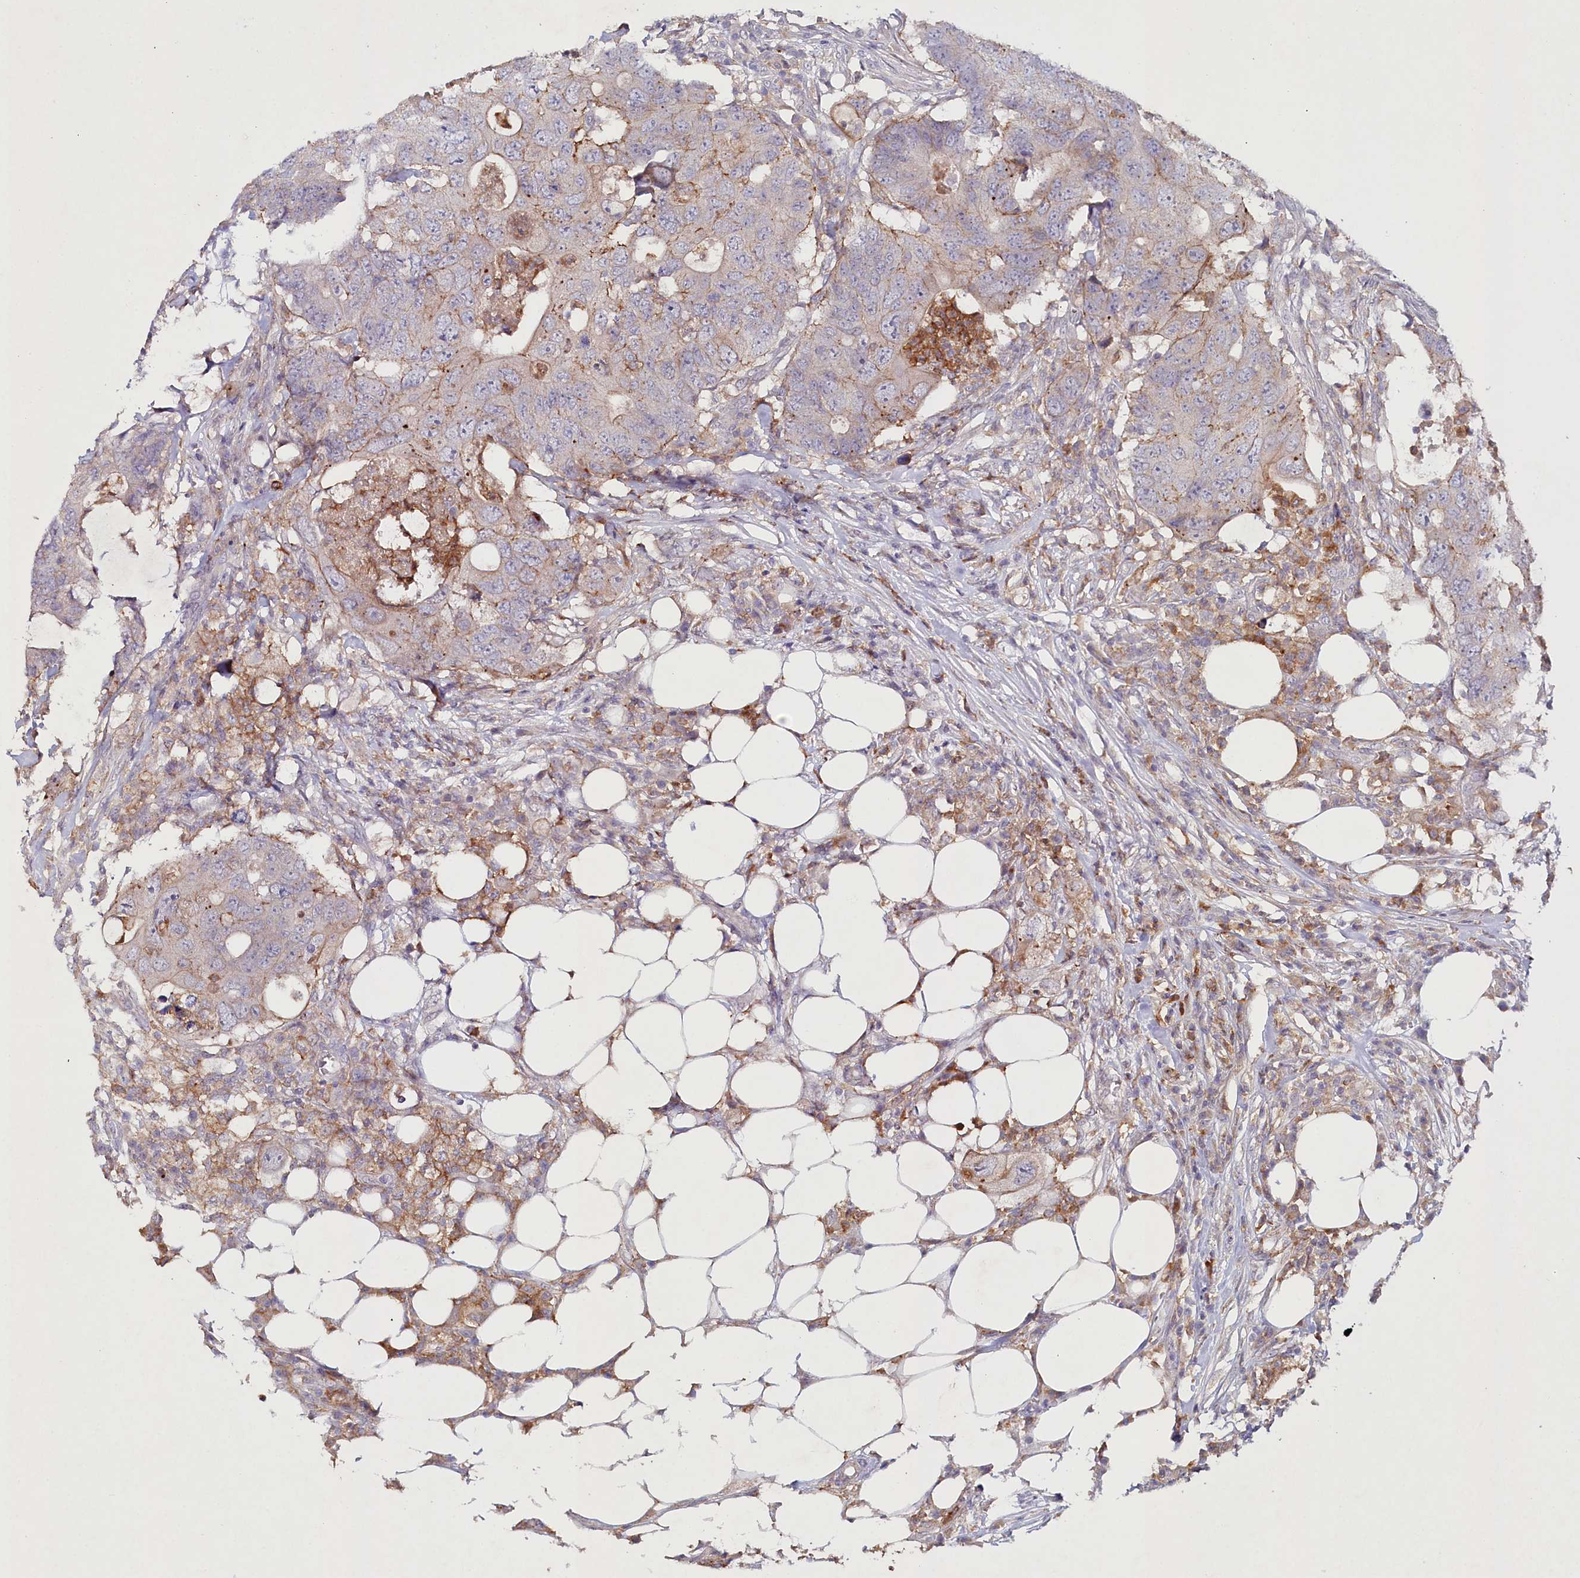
{"staining": {"intensity": "weak", "quantity": "<25%", "location": "cytoplasmic/membranous"}, "tissue": "colorectal cancer", "cell_type": "Tumor cells", "image_type": "cancer", "snomed": [{"axis": "morphology", "description": "Adenocarcinoma, NOS"}, {"axis": "topography", "description": "Colon"}], "caption": "Image shows no protein staining in tumor cells of colorectal cancer tissue. (Immunohistochemistry (ihc), brightfield microscopy, high magnification).", "gene": "ALDH3B1", "patient": {"sex": "male", "age": 71}}